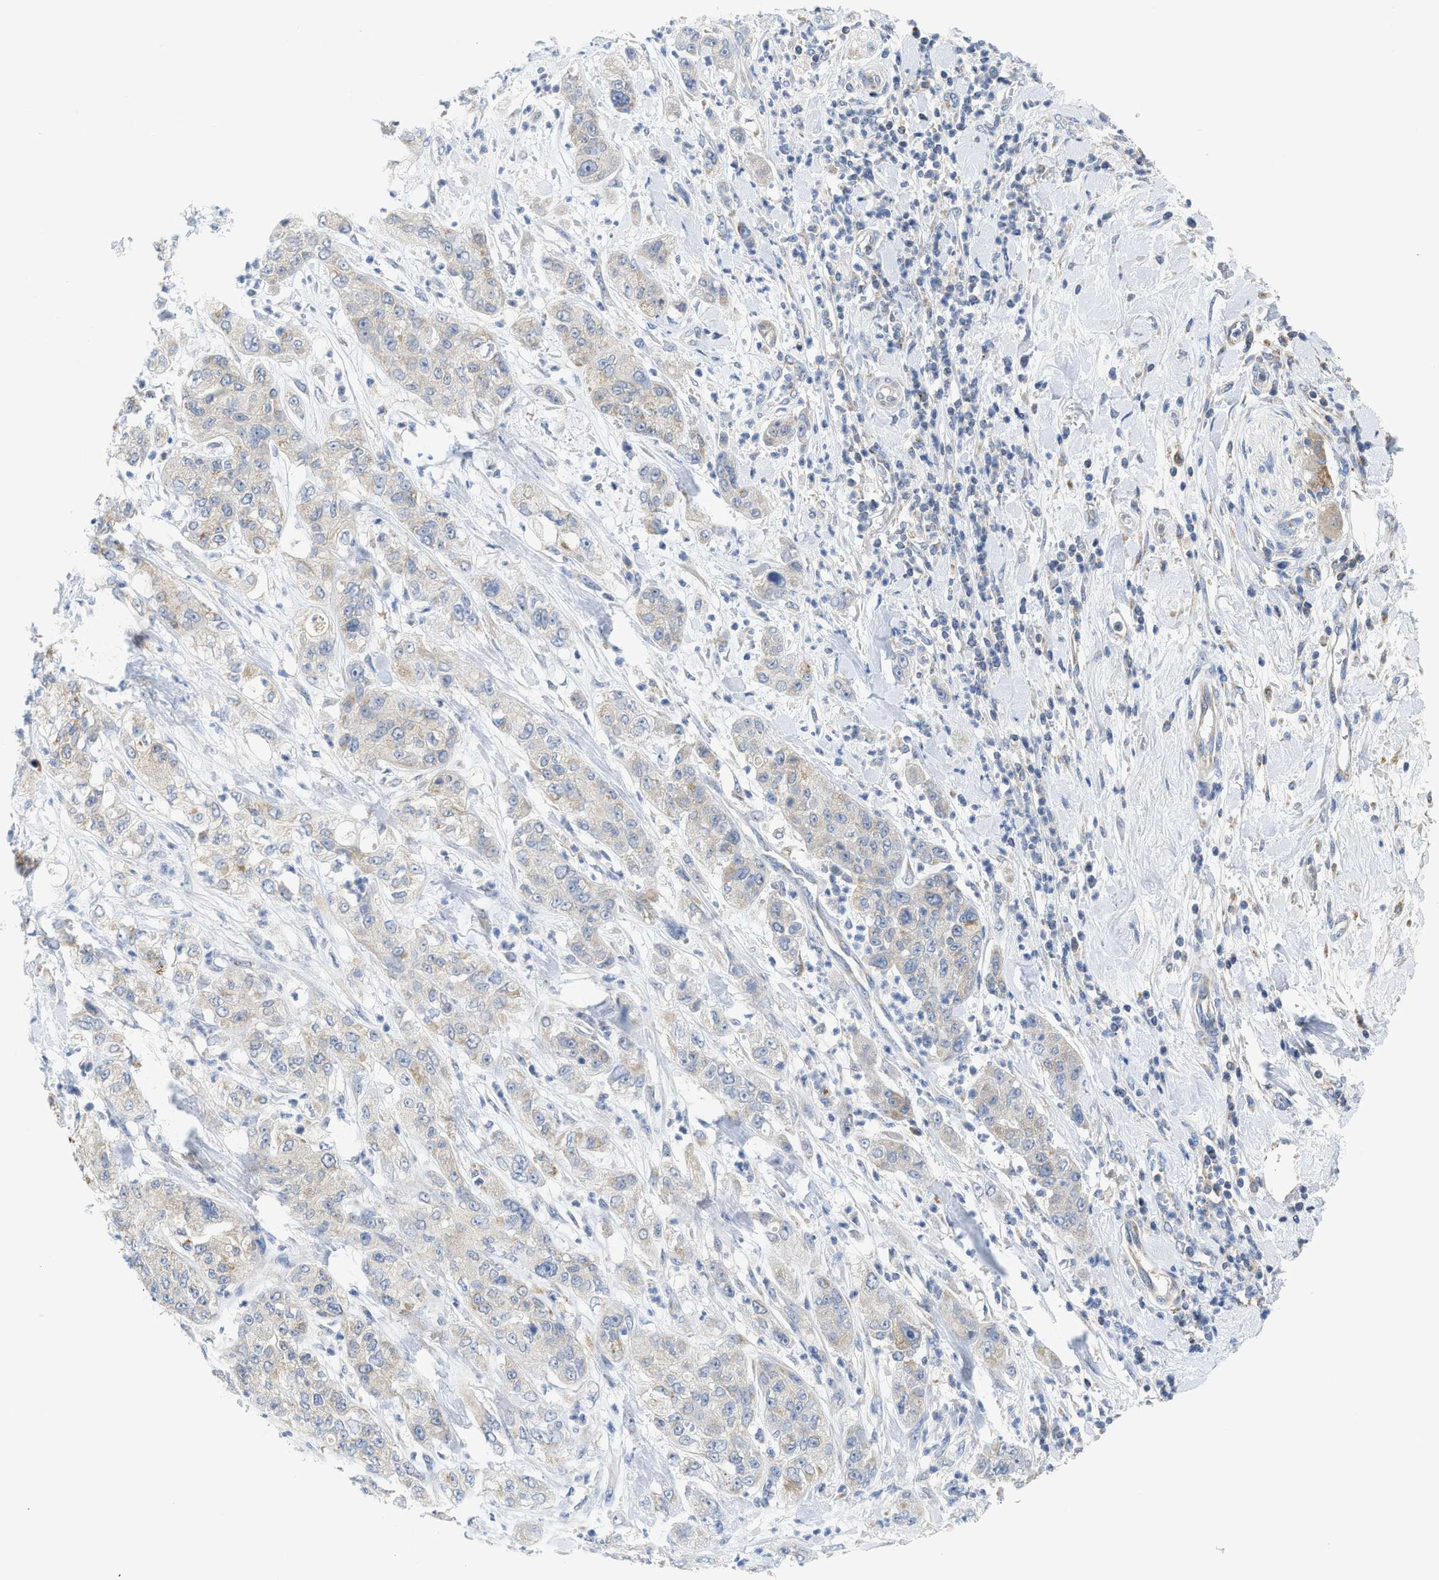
{"staining": {"intensity": "moderate", "quantity": "25%-75%", "location": "cytoplasmic/membranous"}, "tissue": "pancreatic cancer", "cell_type": "Tumor cells", "image_type": "cancer", "snomed": [{"axis": "morphology", "description": "Adenocarcinoma, NOS"}, {"axis": "topography", "description": "Pancreas"}], "caption": "Protein staining of pancreatic cancer tissue demonstrates moderate cytoplasmic/membranous expression in about 25%-75% of tumor cells.", "gene": "GATD3", "patient": {"sex": "female", "age": 78}}